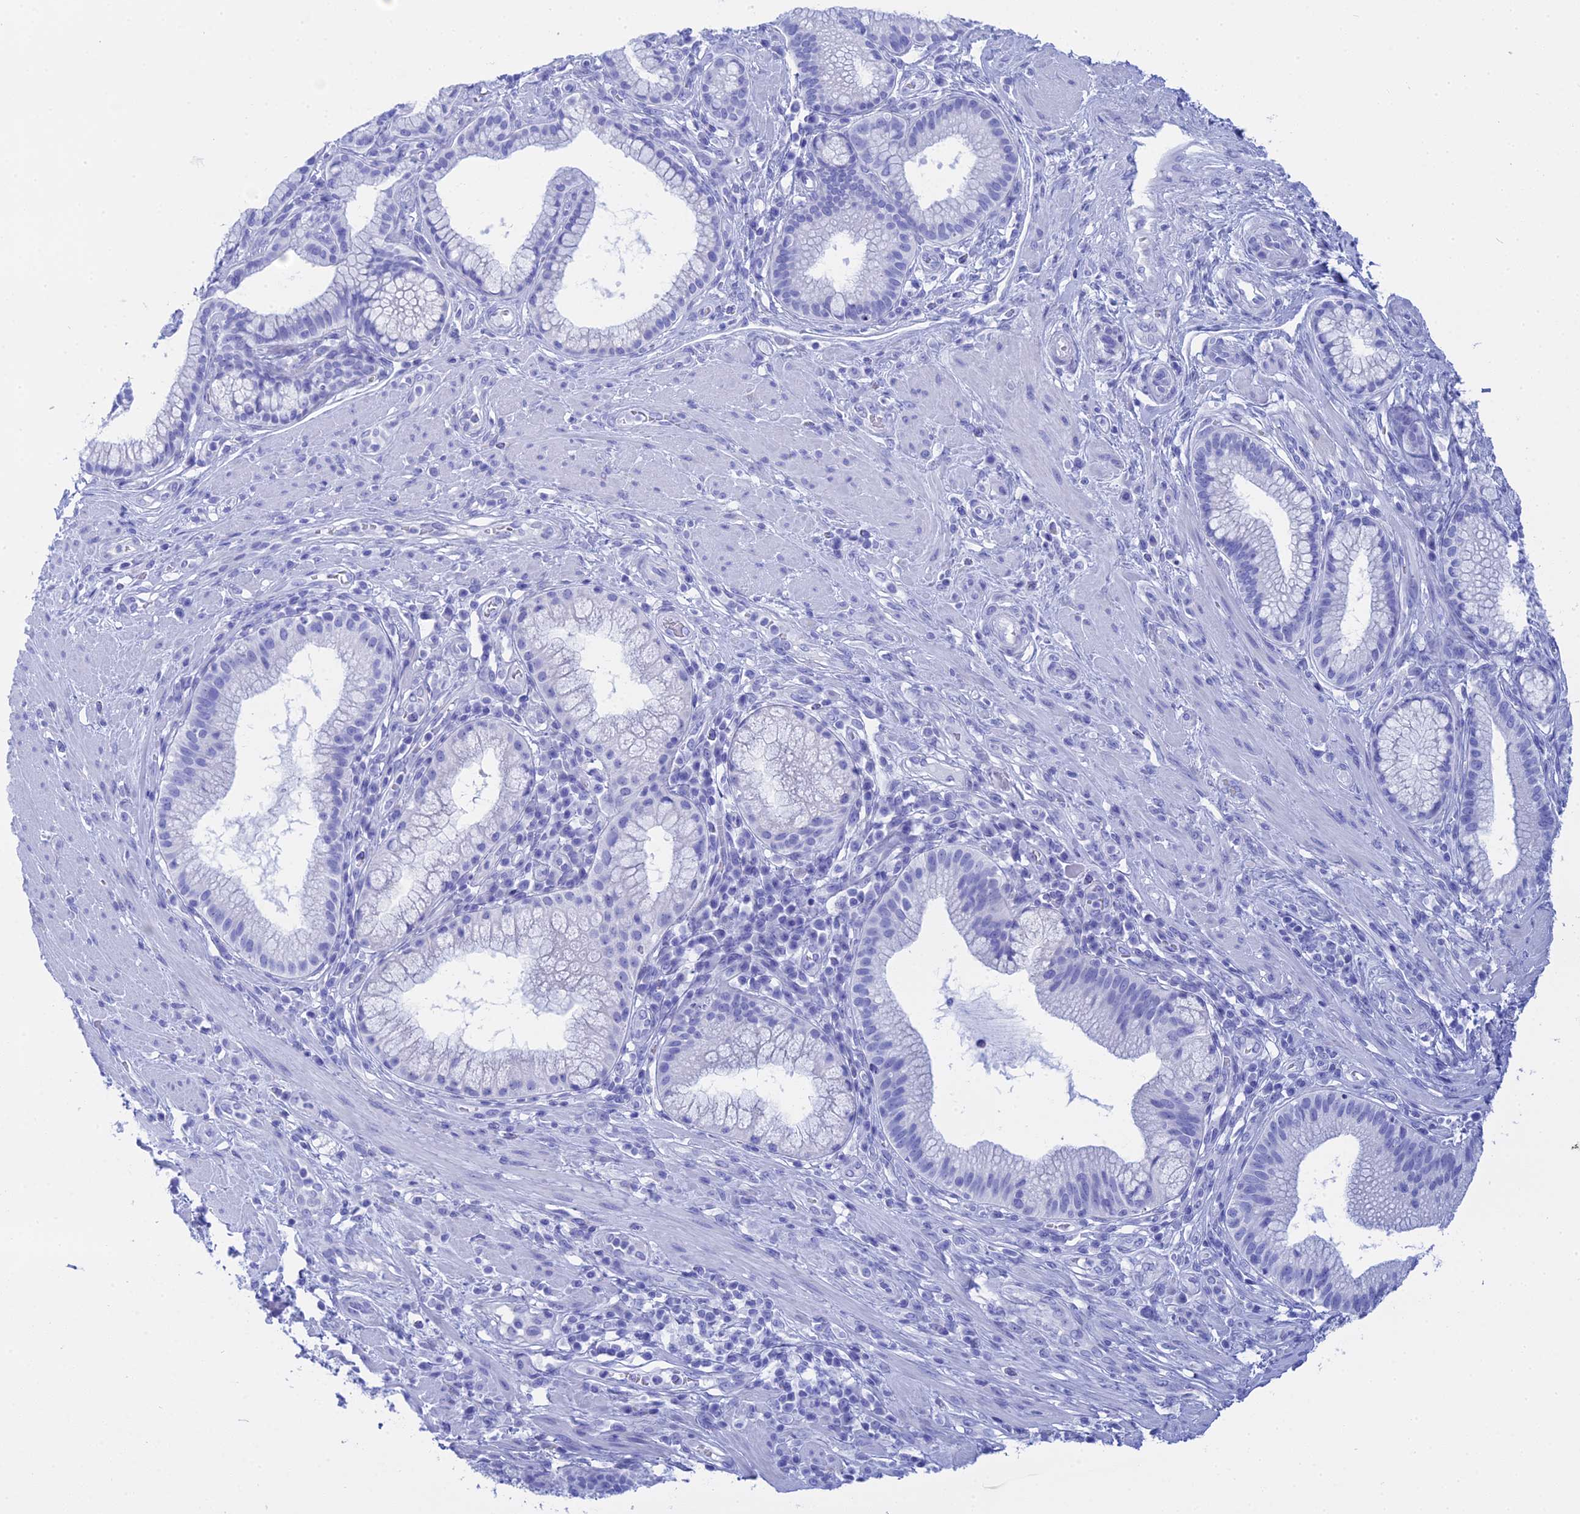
{"staining": {"intensity": "negative", "quantity": "none", "location": "none"}, "tissue": "pancreatic cancer", "cell_type": "Tumor cells", "image_type": "cancer", "snomed": [{"axis": "morphology", "description": "Adenocarcinoma, NOS"}, {"axis": "topography", "description": "Pancreas"}], "caption": "IHC micrograph of neoplastic tissue: pancreatic cancer (adenocarcinoma) stained with DAB shows no significant protein positivity in tumor cells.", "gene": "TEX101", "patient": {"sex": "male", "age": 72}}